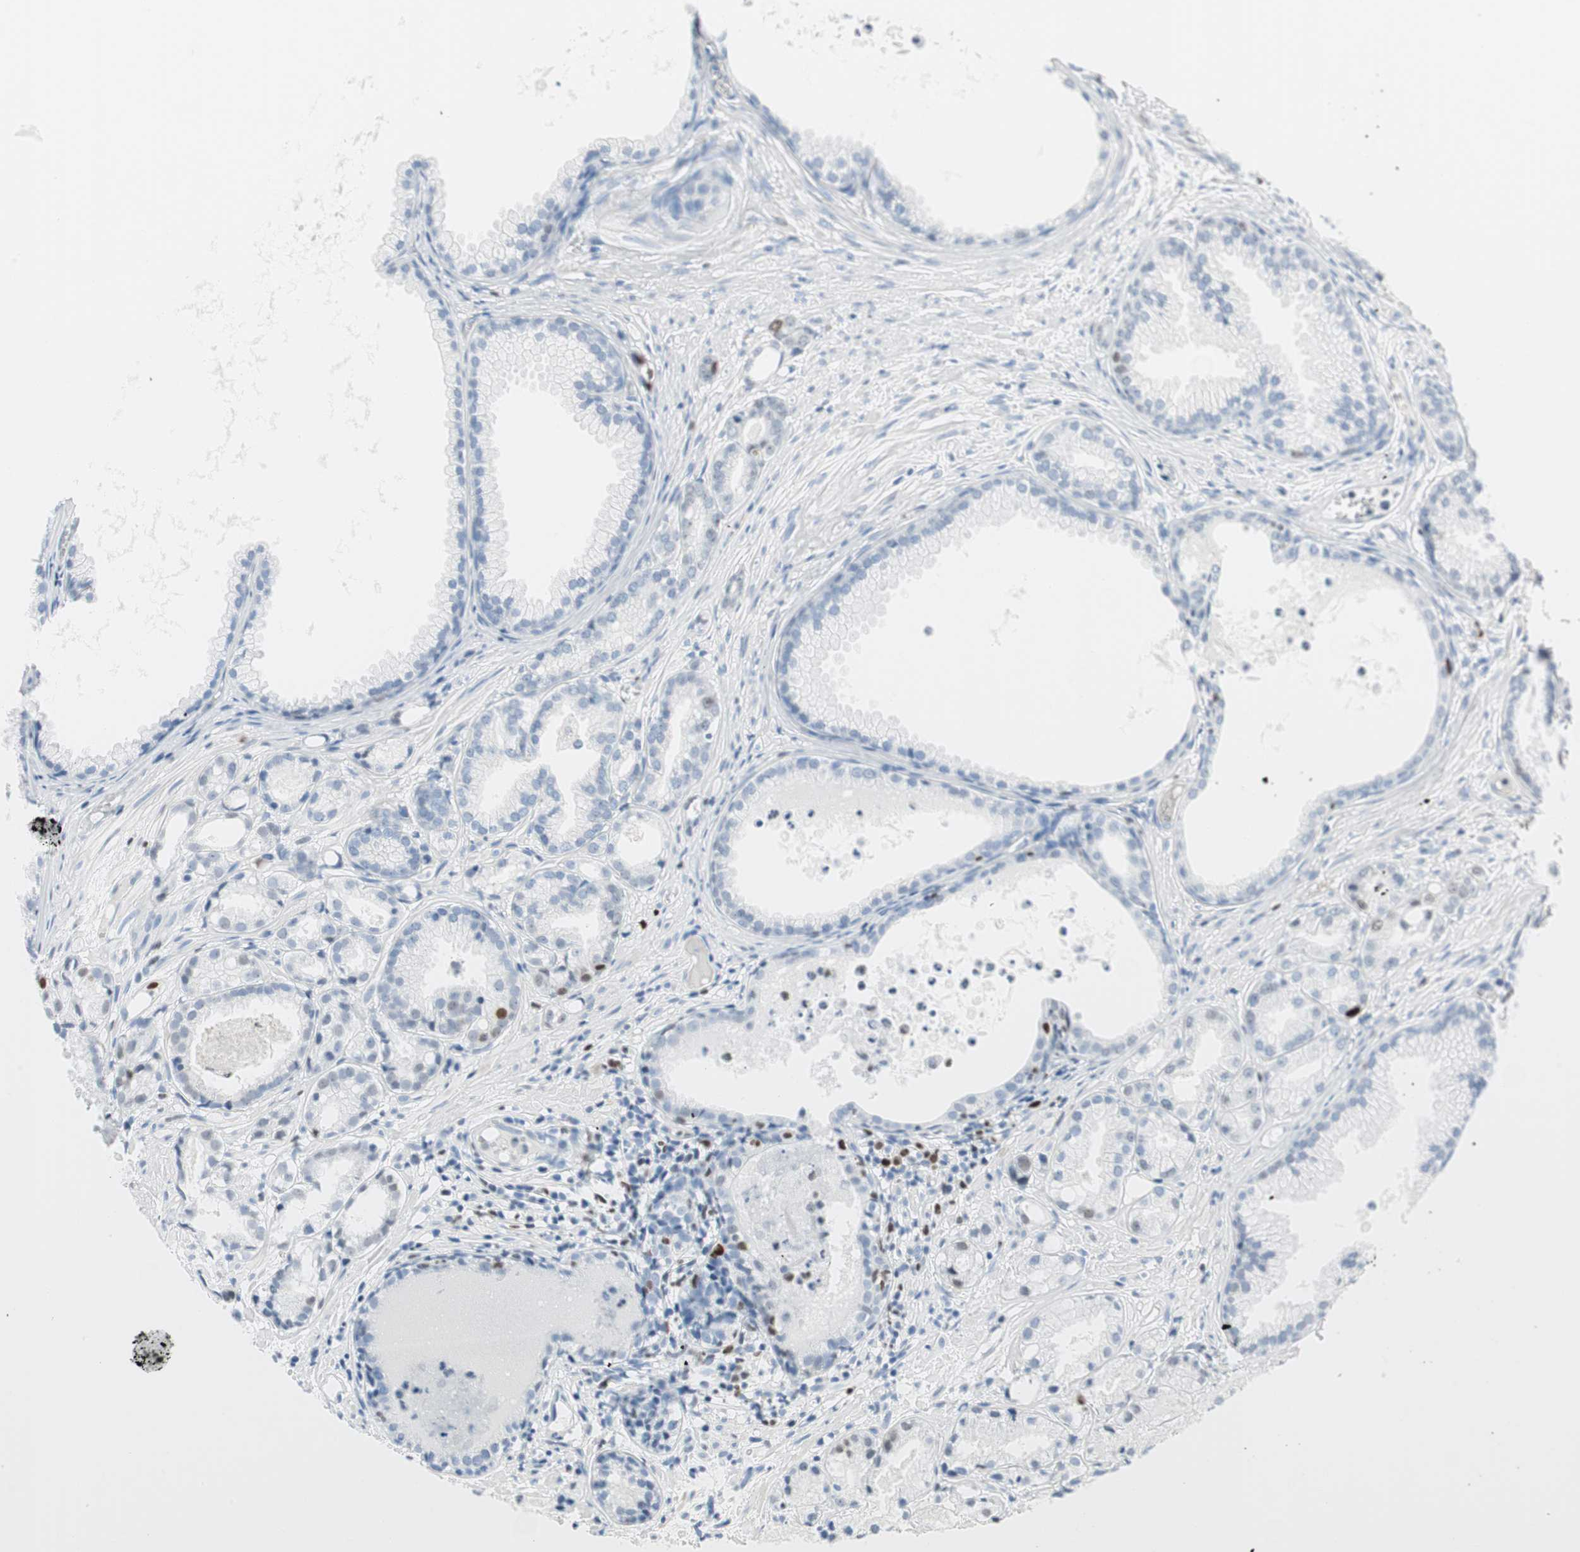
{"staining": {"intensity": "moderate", "quantity": "<25%", "location": "nuclear"}, "tissue": "prostate cancer", "cell_type": "Tumor cells", "image_type": "cancer", "snomed": [{"axis": "morphology", "description": "Adenocarcinoma, Low grade"}, {"axis": "topography", "description": "Prostate"}], "caption": "Moderate nuclear protein positivity is seen in approximately <25% of tumor cells in adenocarcinoma (low-grade) (prostate).", "gene": "EZH2", "patient": {"sex": "male", "age": 72}}